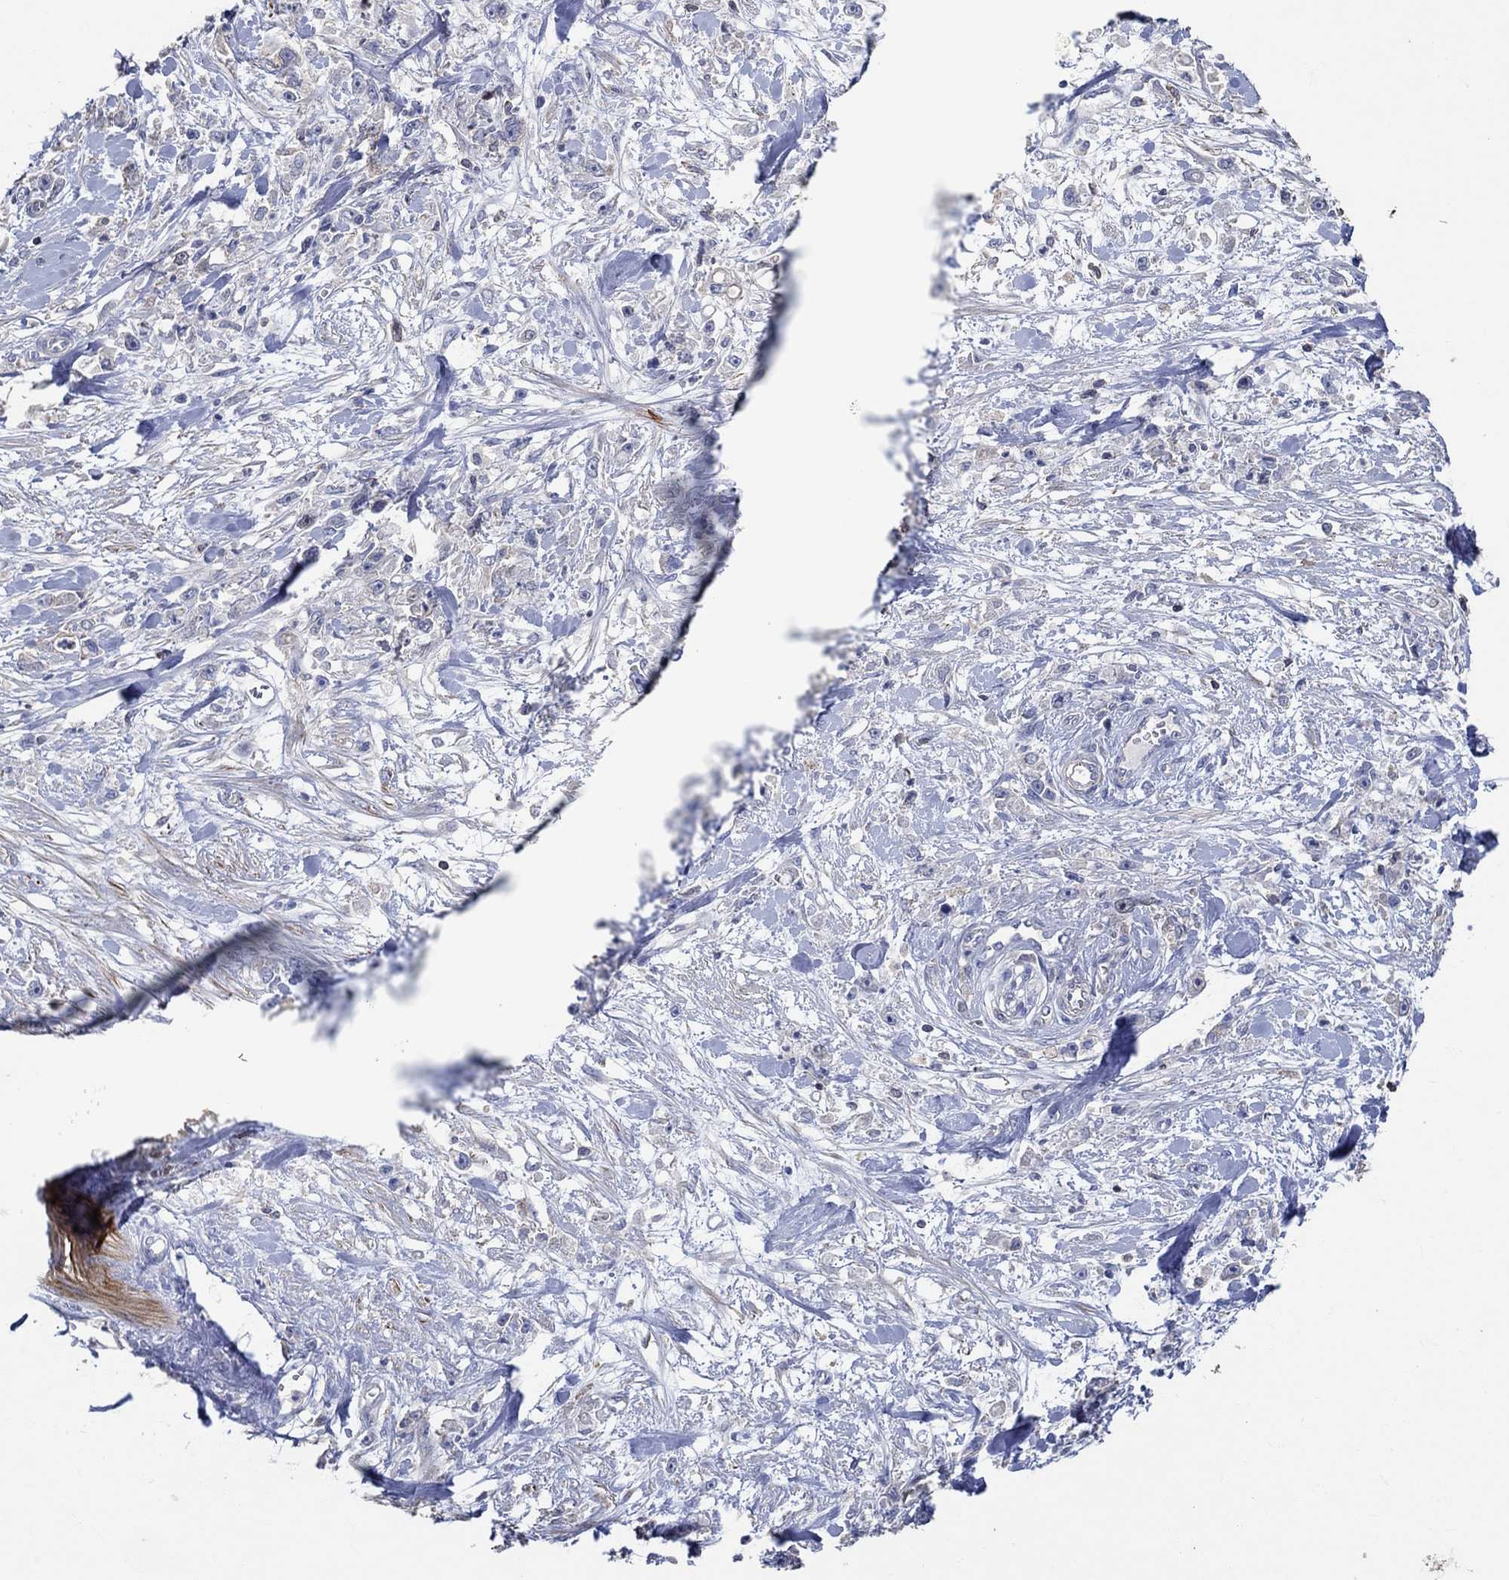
{"staining": {"intensity": "negative", "quantity": "none", "location": "none"}, "tissue": "stomach cancer", "cell_type": "Tumor cells", "image_type": "cancer", "snomed": [{"axis": "morphology", "description": "Adenocarcinoma, NOS"}, {"axis": "topography", "description": "Stomach"}], "caption": "Tumor cells show no significant positivity in stomach cancer.", "gene": "TNFAIP8L3", "patient": {"sex": "female", "age": 59}}